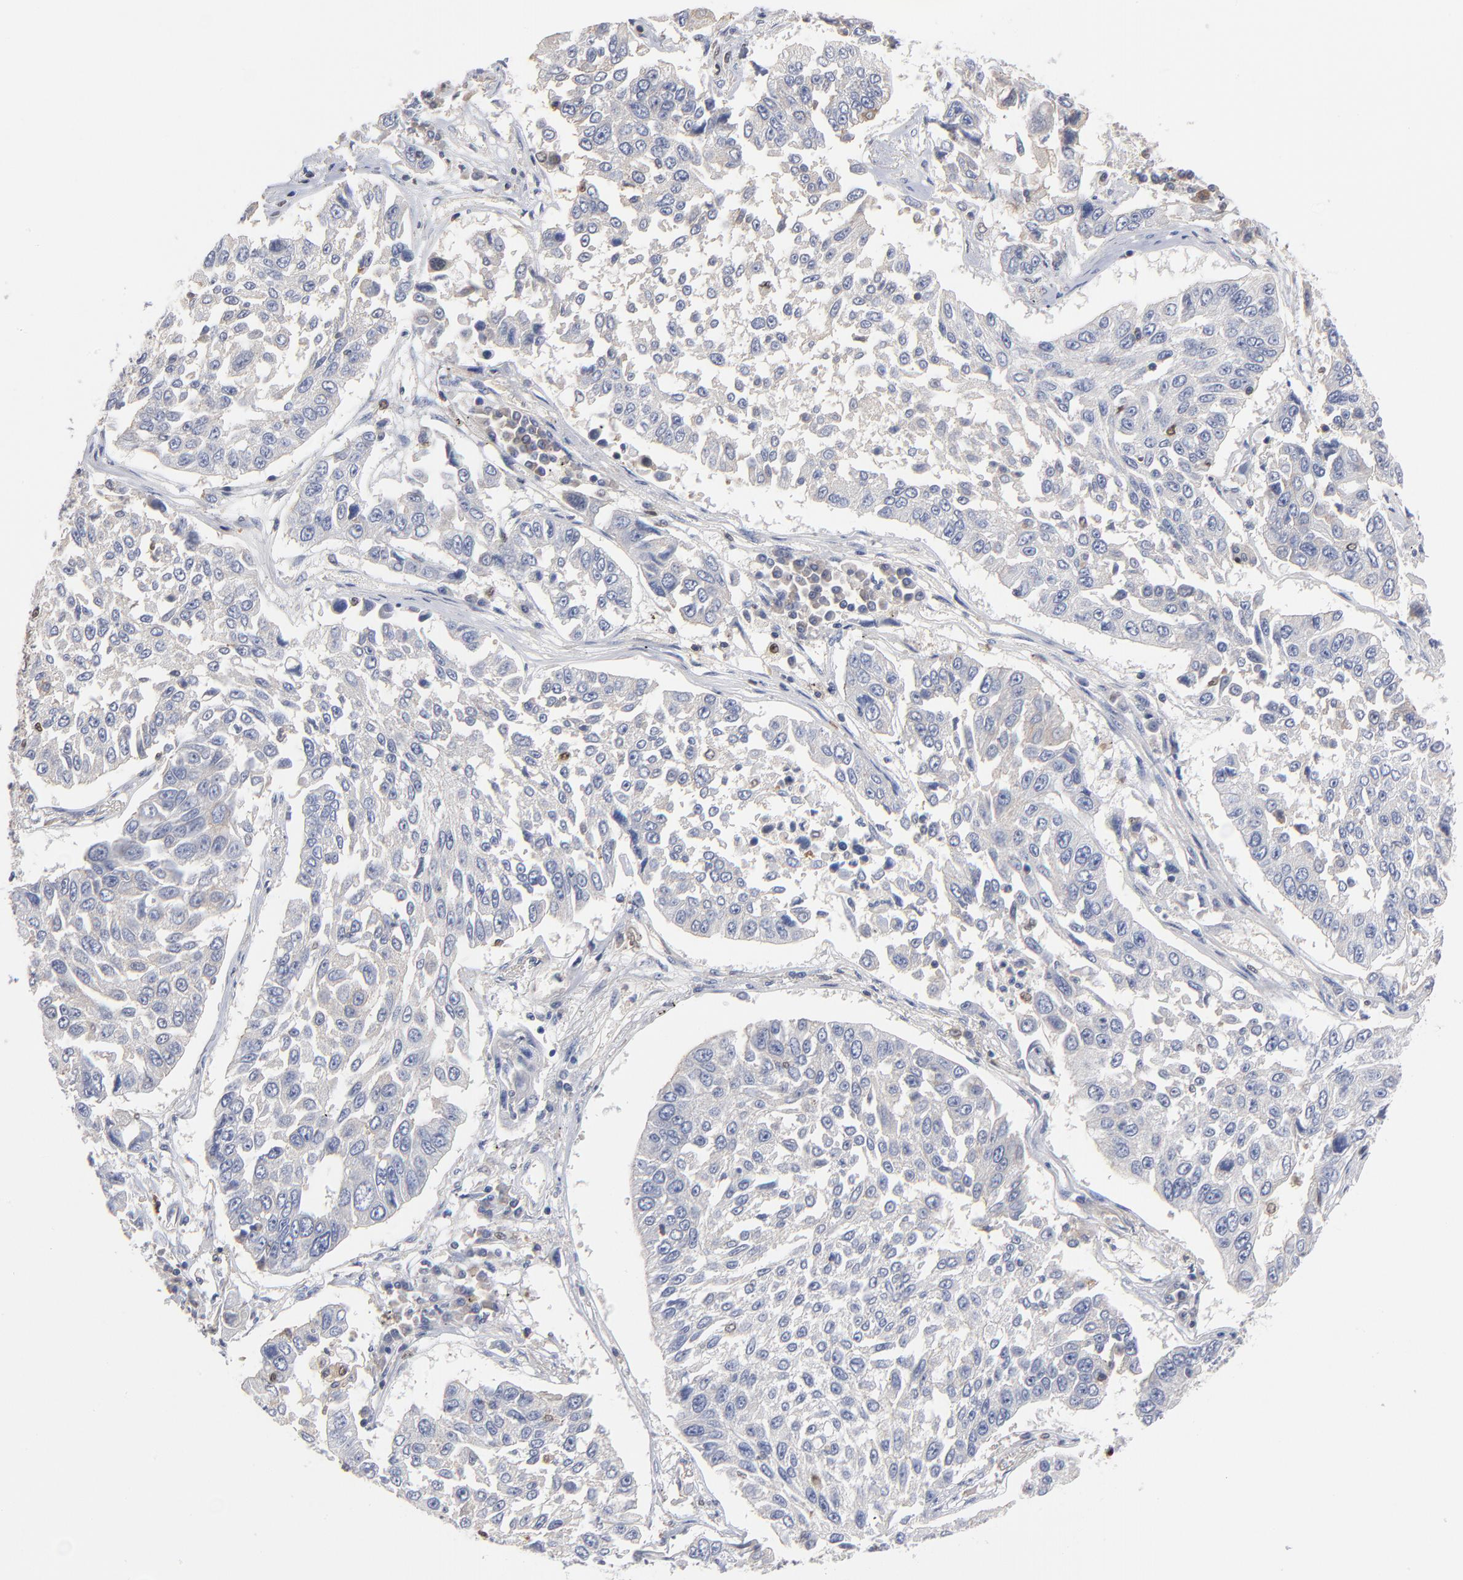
{"staining": {"intensity": "negative", "quantity": "none", "location": "none"}, "tissue": "lung cancer", "cell_type": "Tumor cells", "image_type": "cancer", "snomed": [{"axis": "morphology", "description": "Squamous cell carcinoma, NOS"}, {"axis": "topography", "description": "Lung"}], "caption": "DAB immunohistochemical staining of human lung squamous cell carcinoma shows no significant positivity in tumor cells.", "gene": "ARHGEF6", "patient": {"sex": "male", "age": 71}}